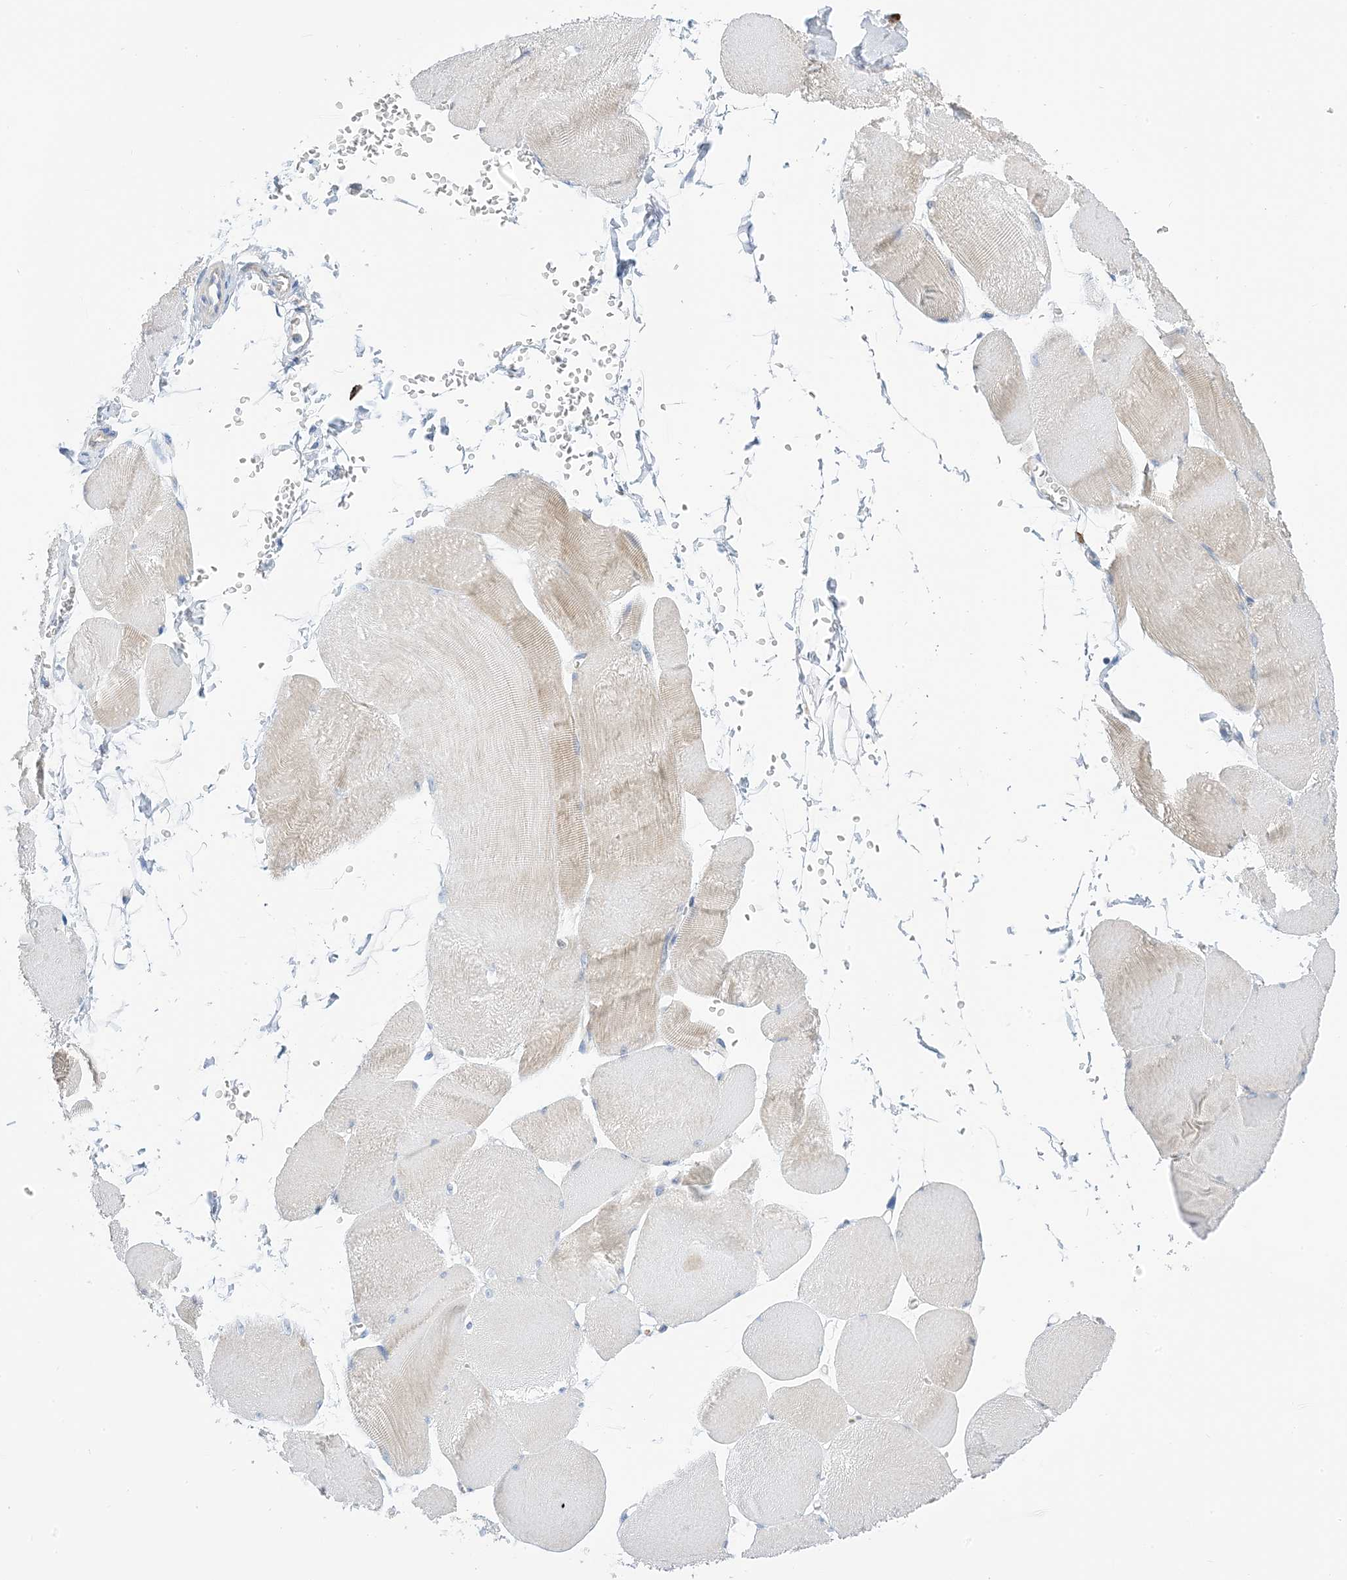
{"staining": {"intensity": "negative", "quantity": "none", "location": "none"}, "tissue": "skeletal muscle", "cell_type": "Myocytes", "image_type": "normal", "snomed": [{"axis": "morphology", "description": "Normal tissue, NOS"}, {"axis": "morphology", "description": "Basal cell carcinoma"}, {"axis": "topography", "description": "Skeletal muscle"}], "caption": "This is an IHC image of benign skeletal muscle. There is no staining in myocytes.", "gene": "DPH3", "patient": {"sex": "female", "age": 64}}